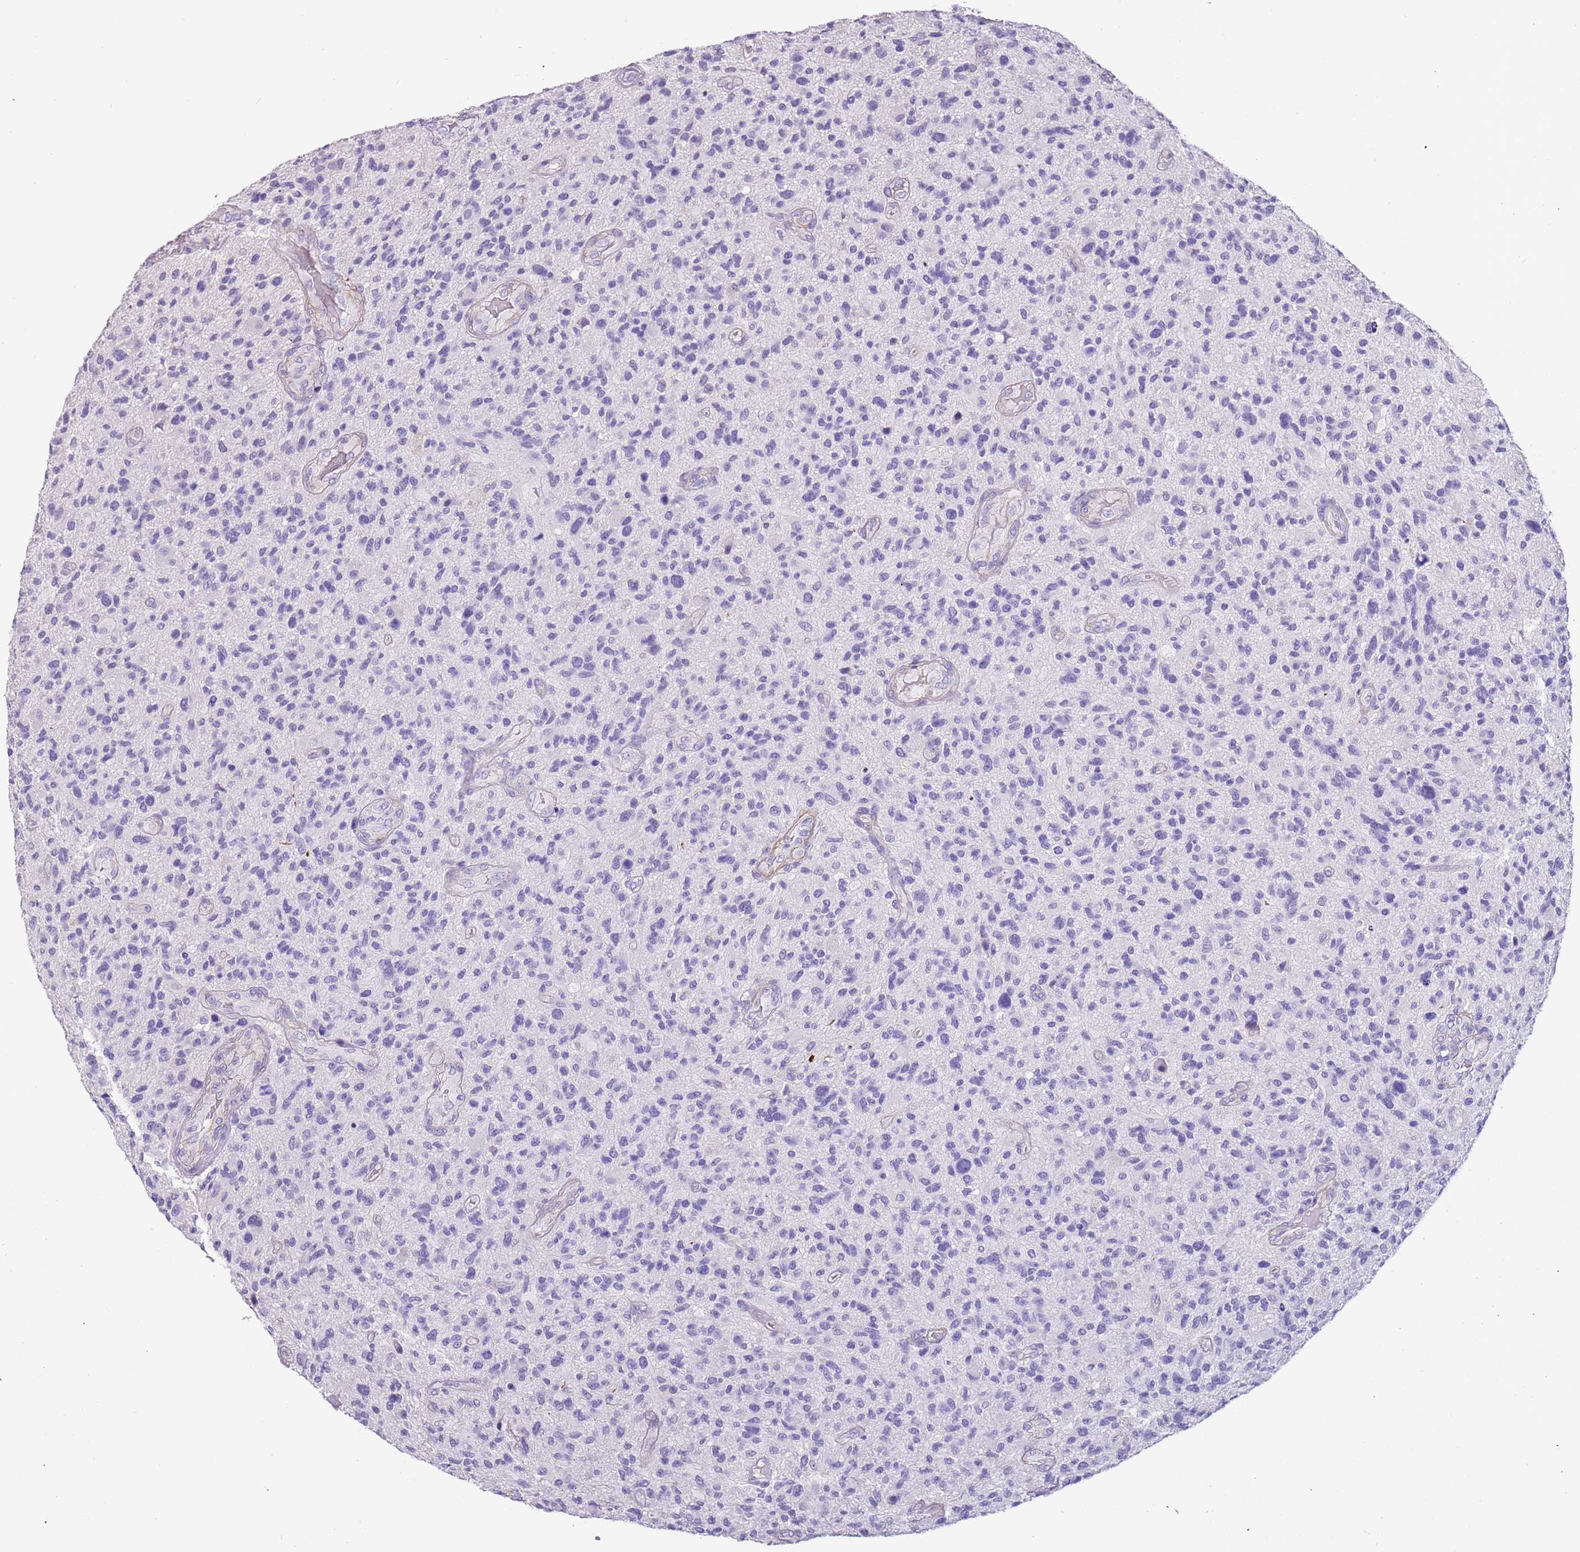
{"staining": {"intensity": "negative", "quantity": "none", "location": "none"}, "tissue": "glioma", "cell_type": "Tumor cells", "image_type": "cancer", "snomed": [{"axis": "morphology", "description": "Glioma, malignant, High grade"}, {"axis": "topography", "description": "Brain"}], "caption": "The immunohistochemistry micrograph has no significant positivity in tumor cells of glioma tissue.", "gene": "PCGF2", "patient": {"sex": "male", "age": 47}}